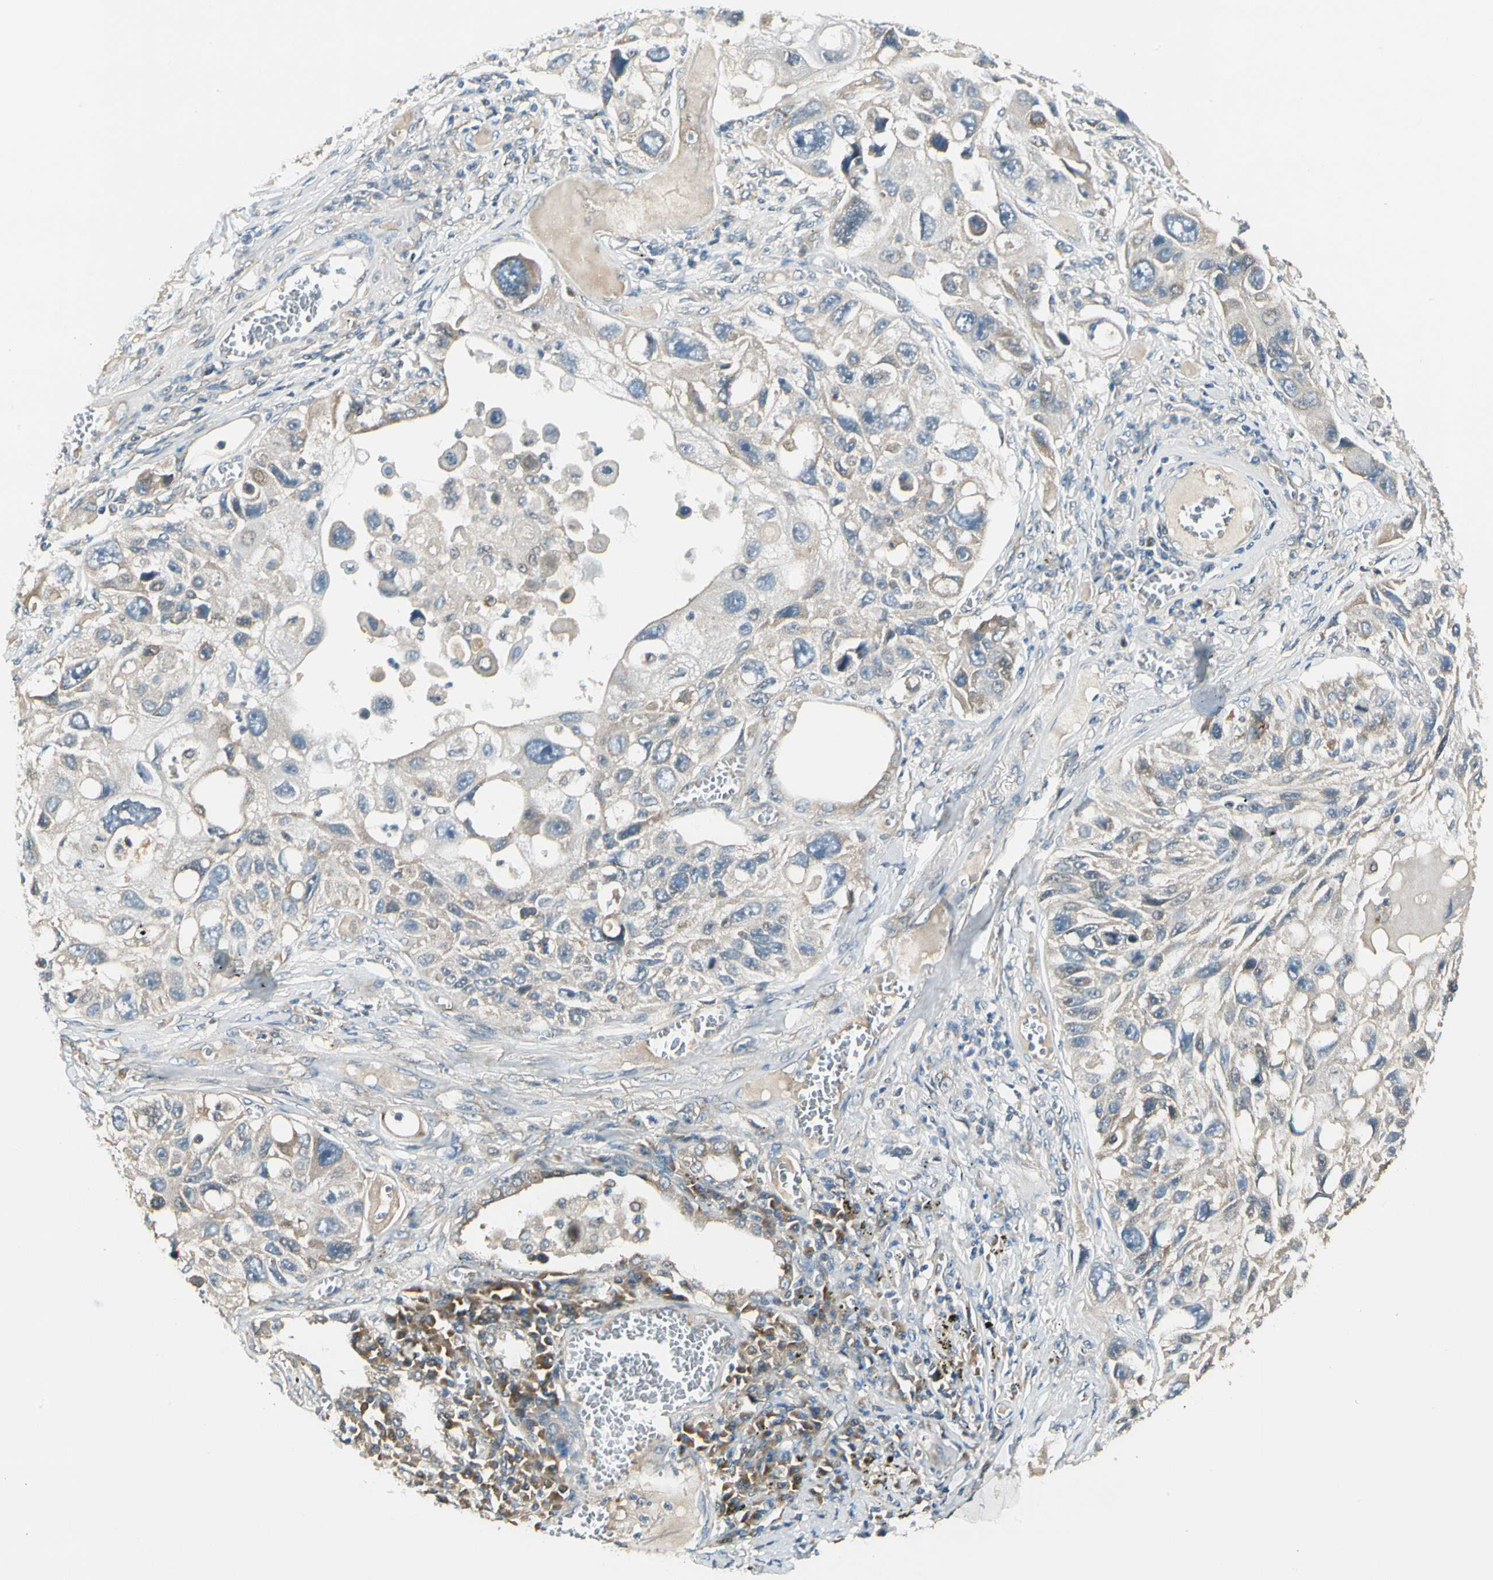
{"staining": {"intensity": "weak", "quantity": "25%-75%", "location": "cytoplasmic/membranous"}, "tissue": "lung cancer", "cell_type": "Tumor cells", "image_type": "cancer", "snomed": [{"axis": "morphology", "description": "Squamous cell carcinoma, NOS"}, {"axis": "topography", "description": "Lung"}], "caption": "Weak cytoplasmic/membranous staining for a protein is present in about 25%-75% of tumor cells of lung cancer using IHC.", "gene": "BNIP1", "patient": {"sex": "male", "age": 71}}